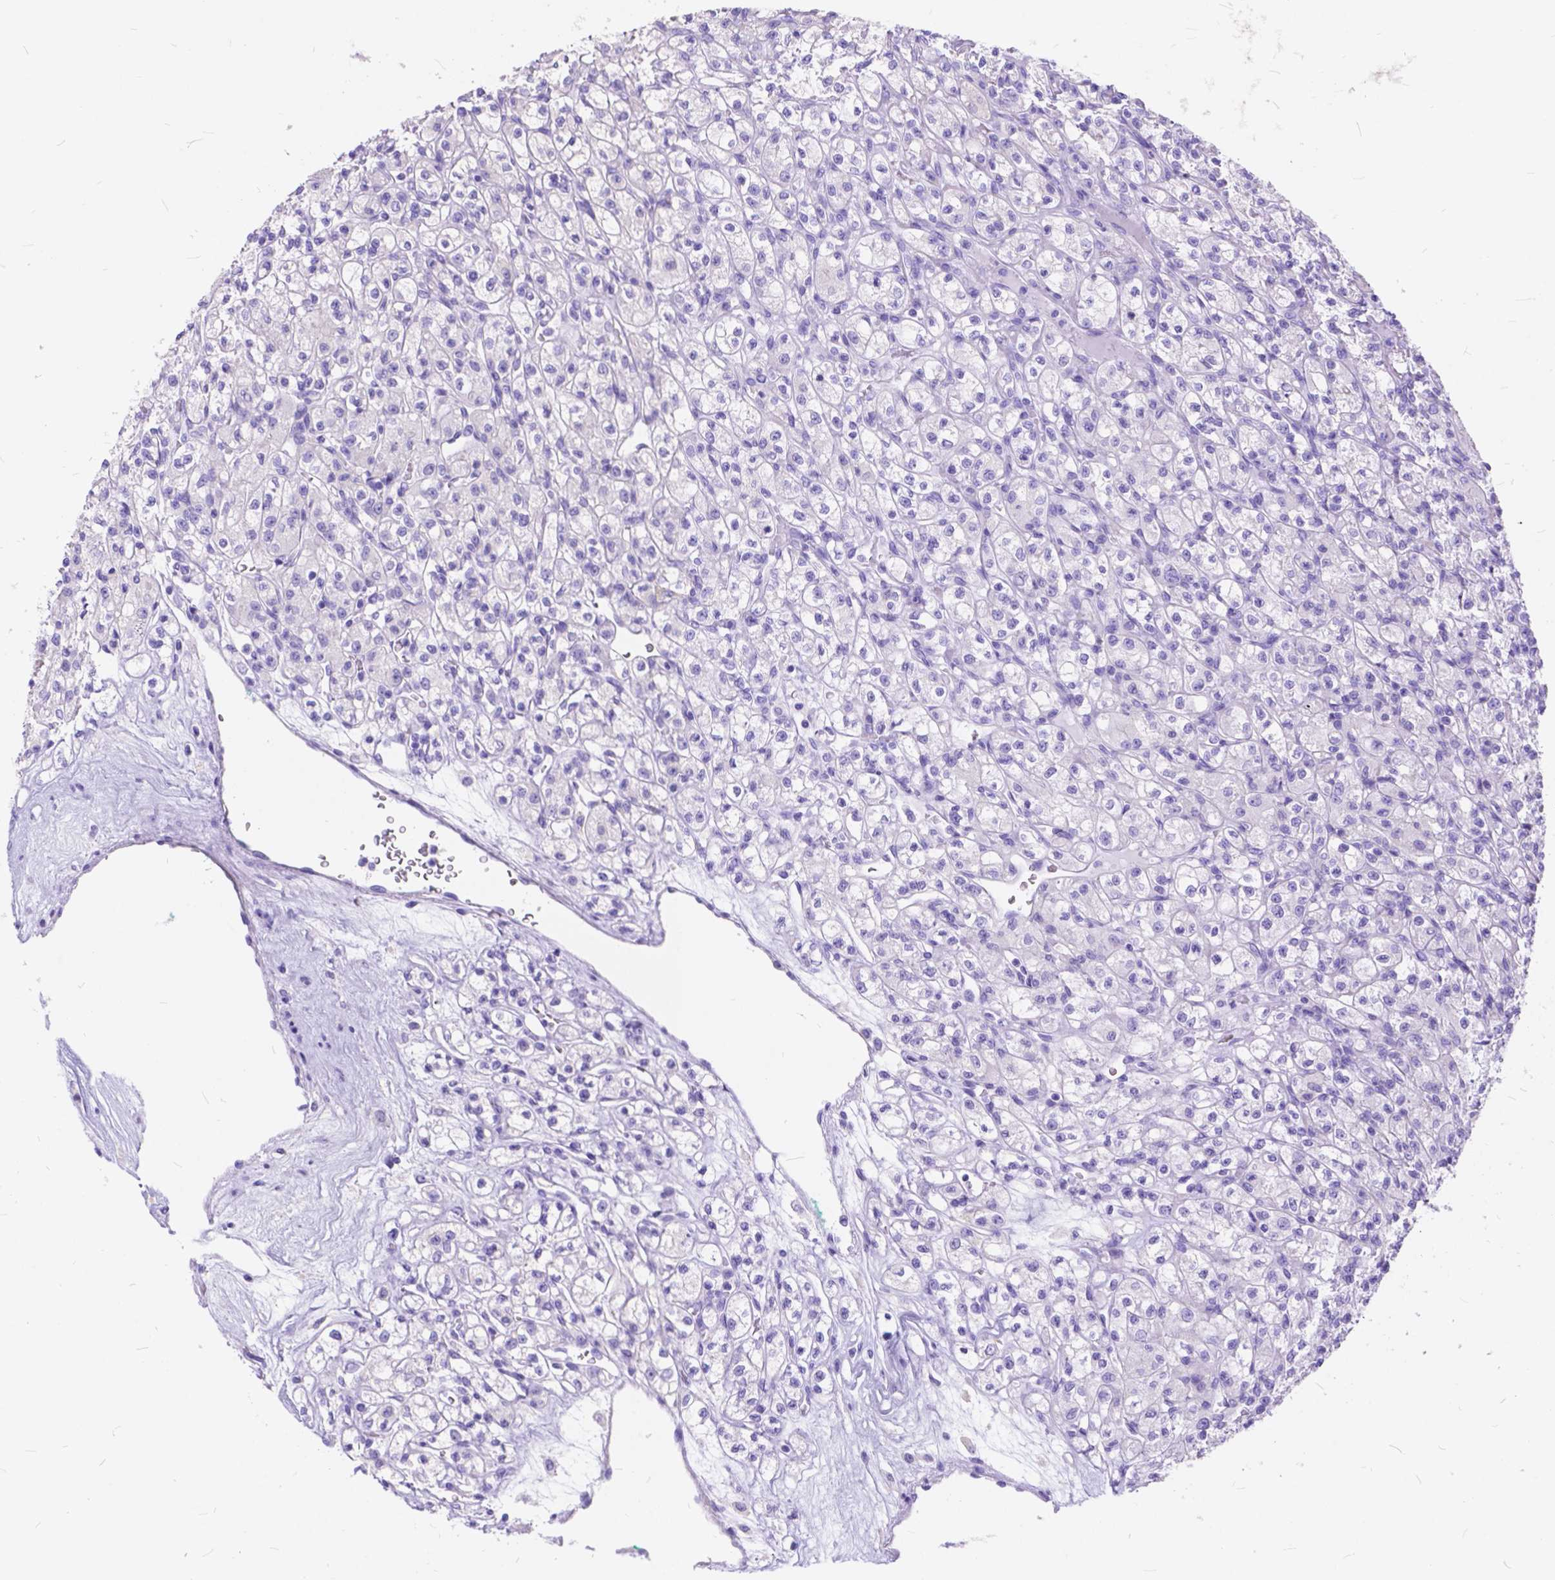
{"staining": {"intensity": "negative", "quantity": "none", "location": "none"}, "tissue": "renal cancer", "cell_type": "Tumor cells", "image_type": "cancer", "snomed": [{"axis": "morphology", "description": "Adenocarcinoma, NOS"}, {"axis": "topography", "description": "Kidney"}], "caption": "Tumor cells are negative for protein expression in human adenocarcinoma (renal).", "gene": "FOXL2", "patient": {"sex": "female", "age": 70}}